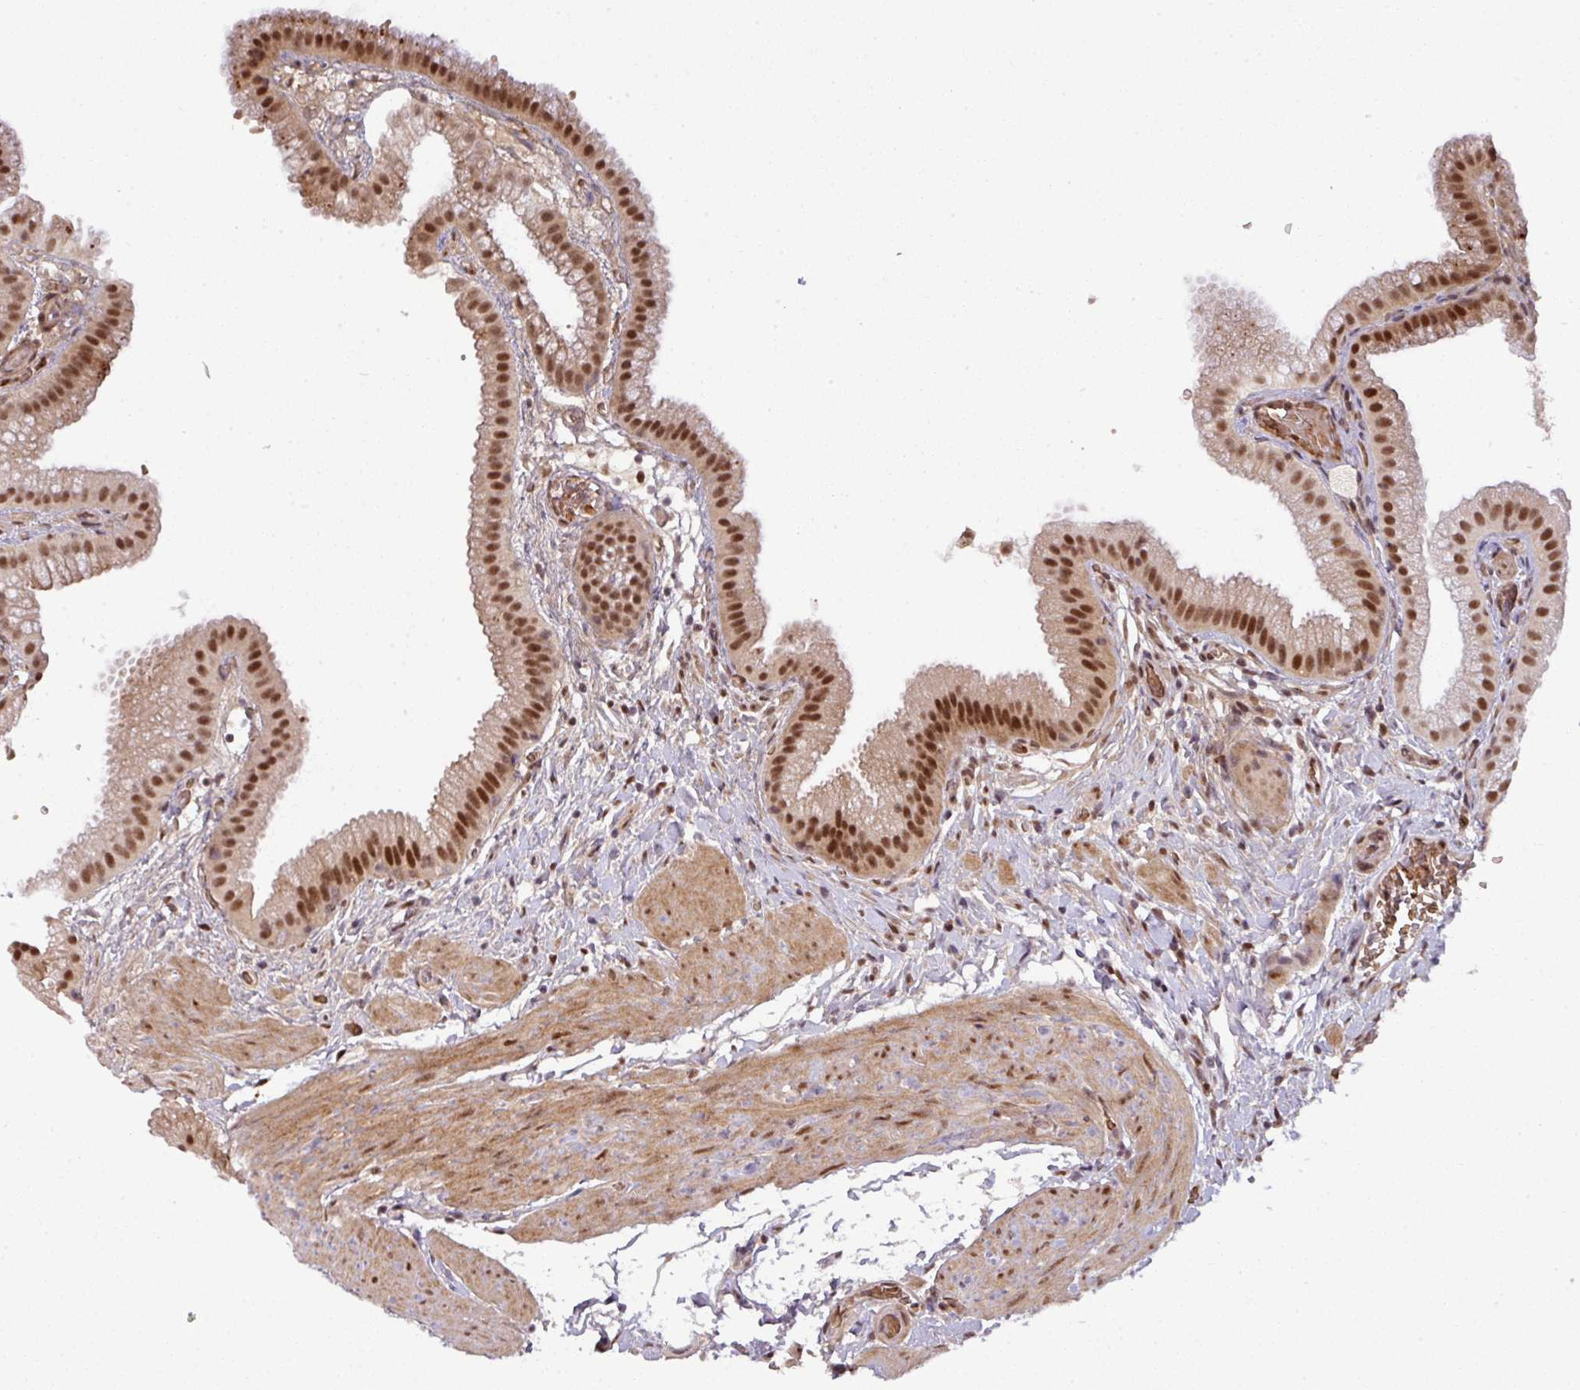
{"staining": {"intensity": "strong", "quantity": ">75%", "location": "cytoplasmic/membranous,nuclear"}, "tissue": "gallbladder", "cell_type": "Glandular cells", "image_type": "normal", "snomed": [{"axis": "morphology", "description": "Normal tissue, NOS"}, {"axis": "topography", "description": "Gallbladder"}], "caption": "Immunohistochemistry (IHC) (DAB) staining of unremarkable human gallbladder reveals strong cytoplasmic/membranous,nuclear protein expression in about >75% of glandular cells. (DAB (3,3'-diaminobenzidine) IHC with brightfield microscopy, high magnification).", "gene": "CIC", "patient": {"sex": "female", "age": 63}}